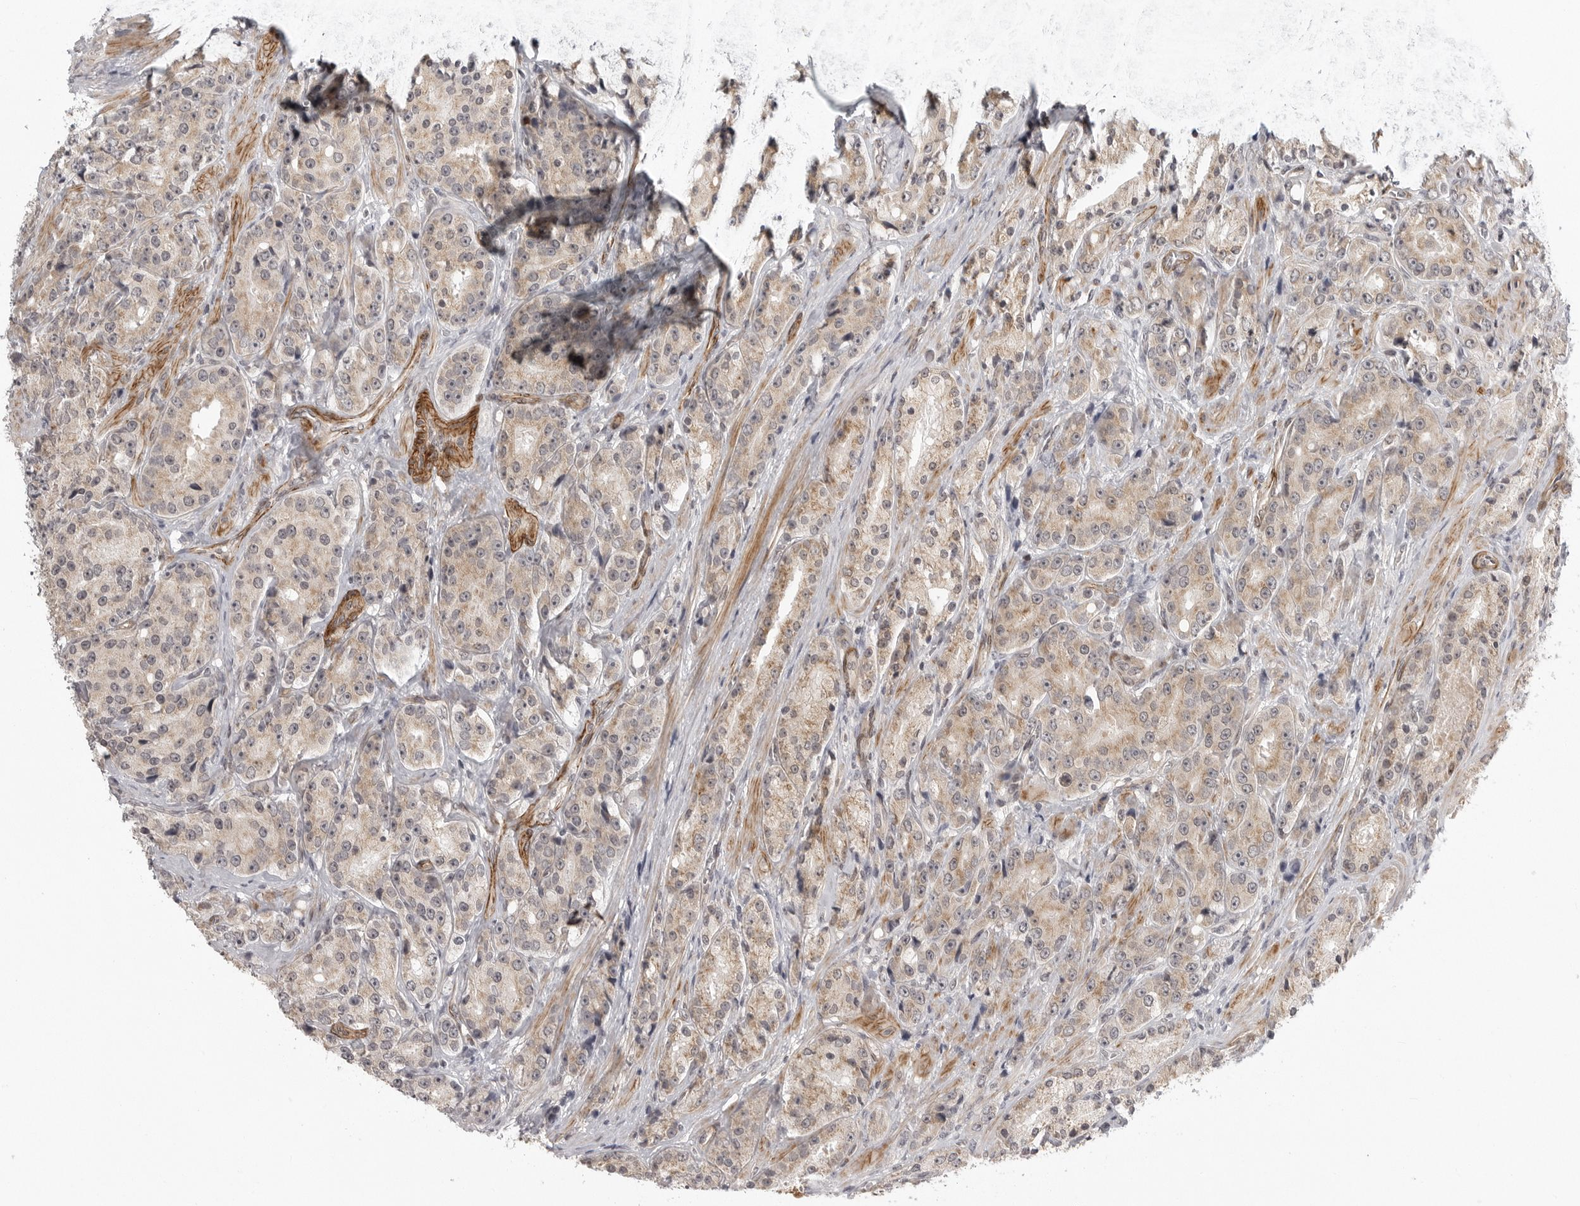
{"staining": {"intensity": "weak", "quantity": ">75%", "location": "cytoplasmic/membranous"}, "tissue": "prostate cancer", "cell_type": "Tumor cells", "image_type": "cancer", "snomed": [{"axis": "morphology", "description": "Adenocarcinoma, High grade"}, {"axis": "topography", "description": "Prostate"}], "caption": "Prostate cancer stained with DAB (3,3'-diaminobenzidine) immunohistochemistry (IHC) displays low levels of weak cytoplasmic/membranous staining in approximately >75% of tumor cells.", "gene": "TUT4", "patient": {"sex": "male", "age": 60}}